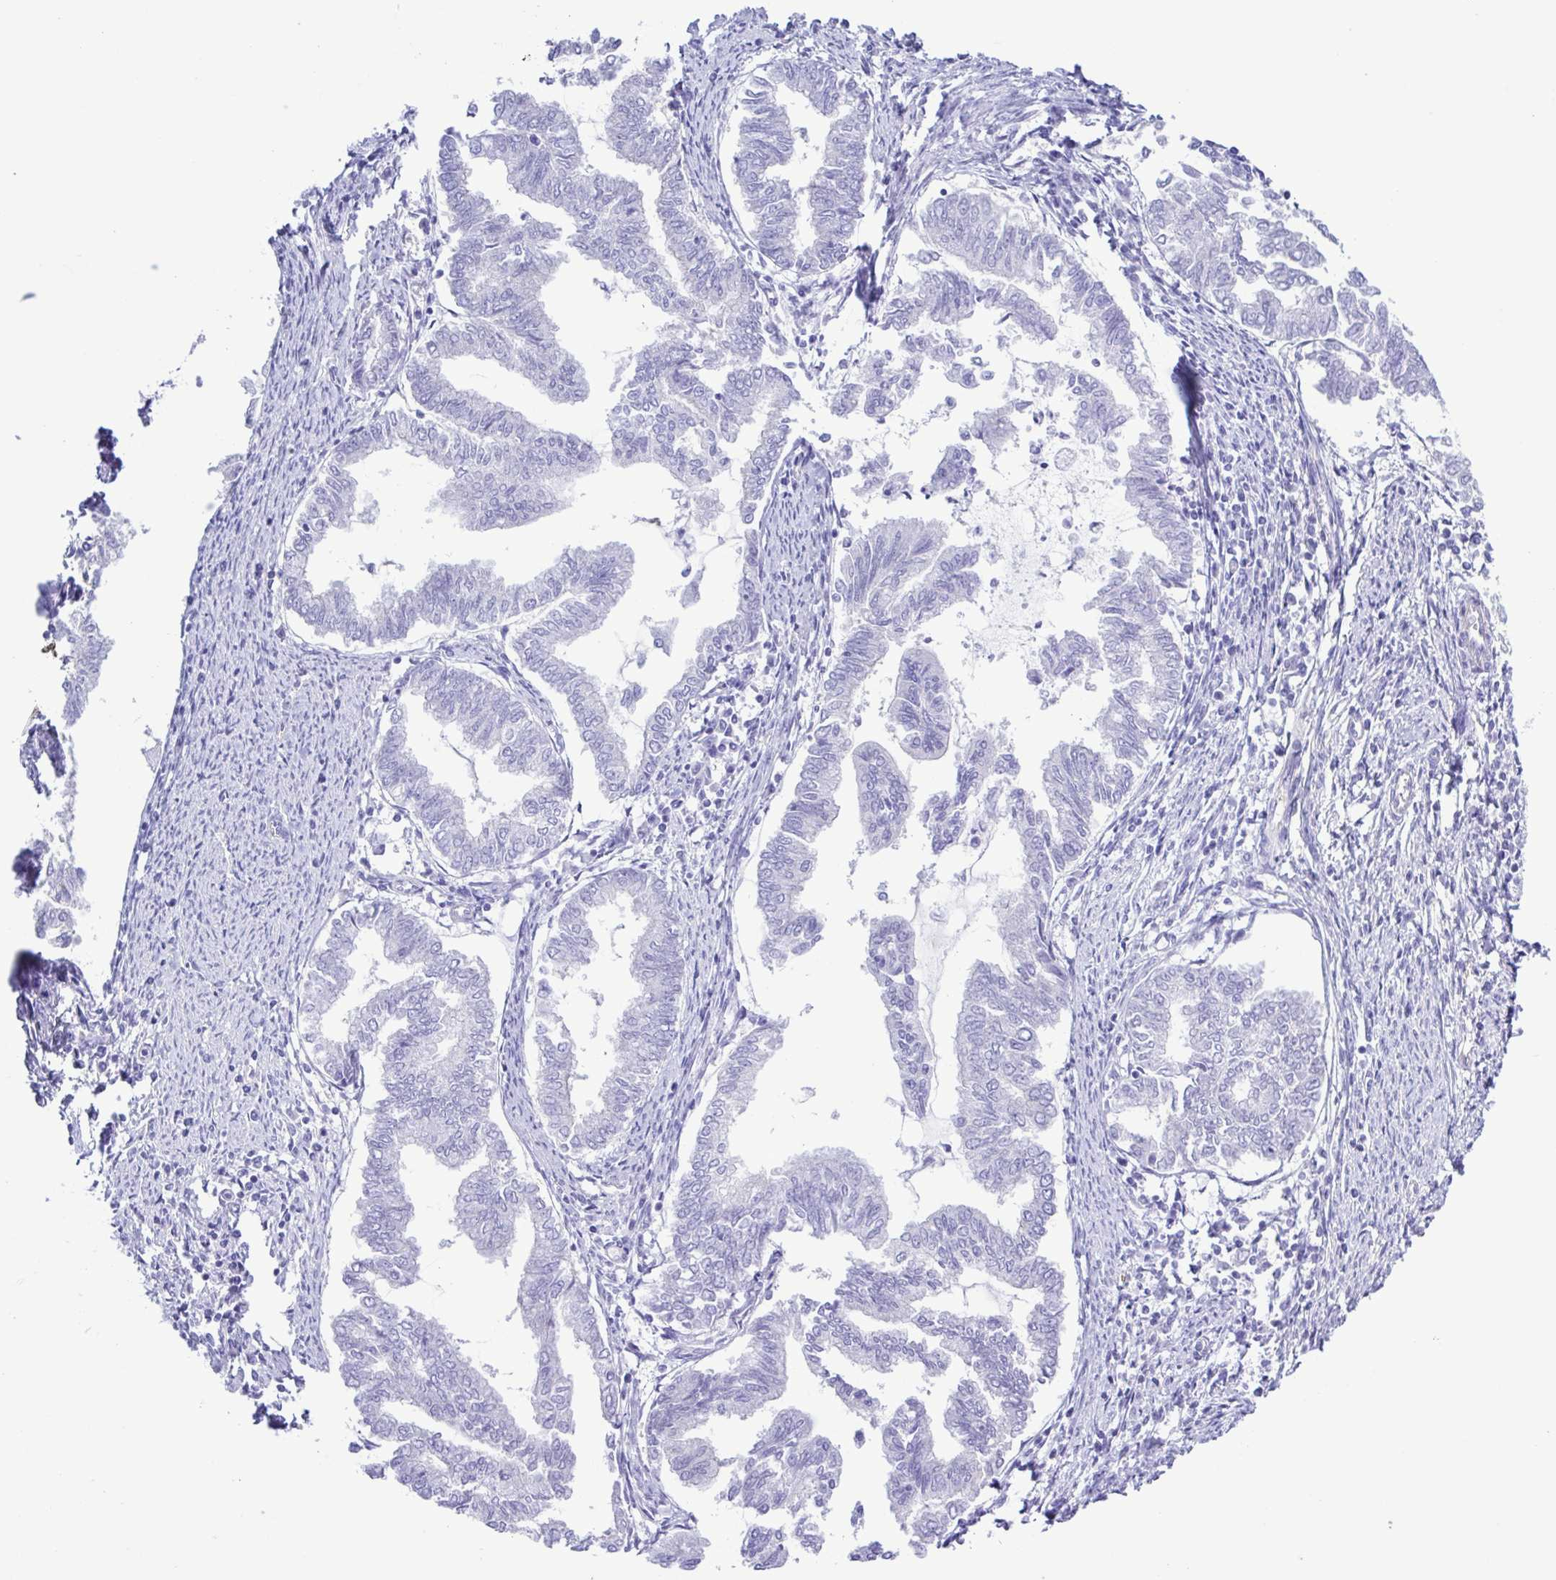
{"staining": {"intensity": "negative", "quantity": "none", "location": "none"}, "tissue": "endometrial cancer", "cell_type": "Tumor cells", "image_type": "cancer", "snomed": [{"axis": "morphology", "description": "Adenocarcinoma, NOS"}, {"axis": "topography", "description": "Endometrium"}], "caption": "There is no significant expression in tumor cells of adenocarcinoma (endometrial).", "gene": "CYP11A1", "patient": {"sex": "female", "age": 79}}